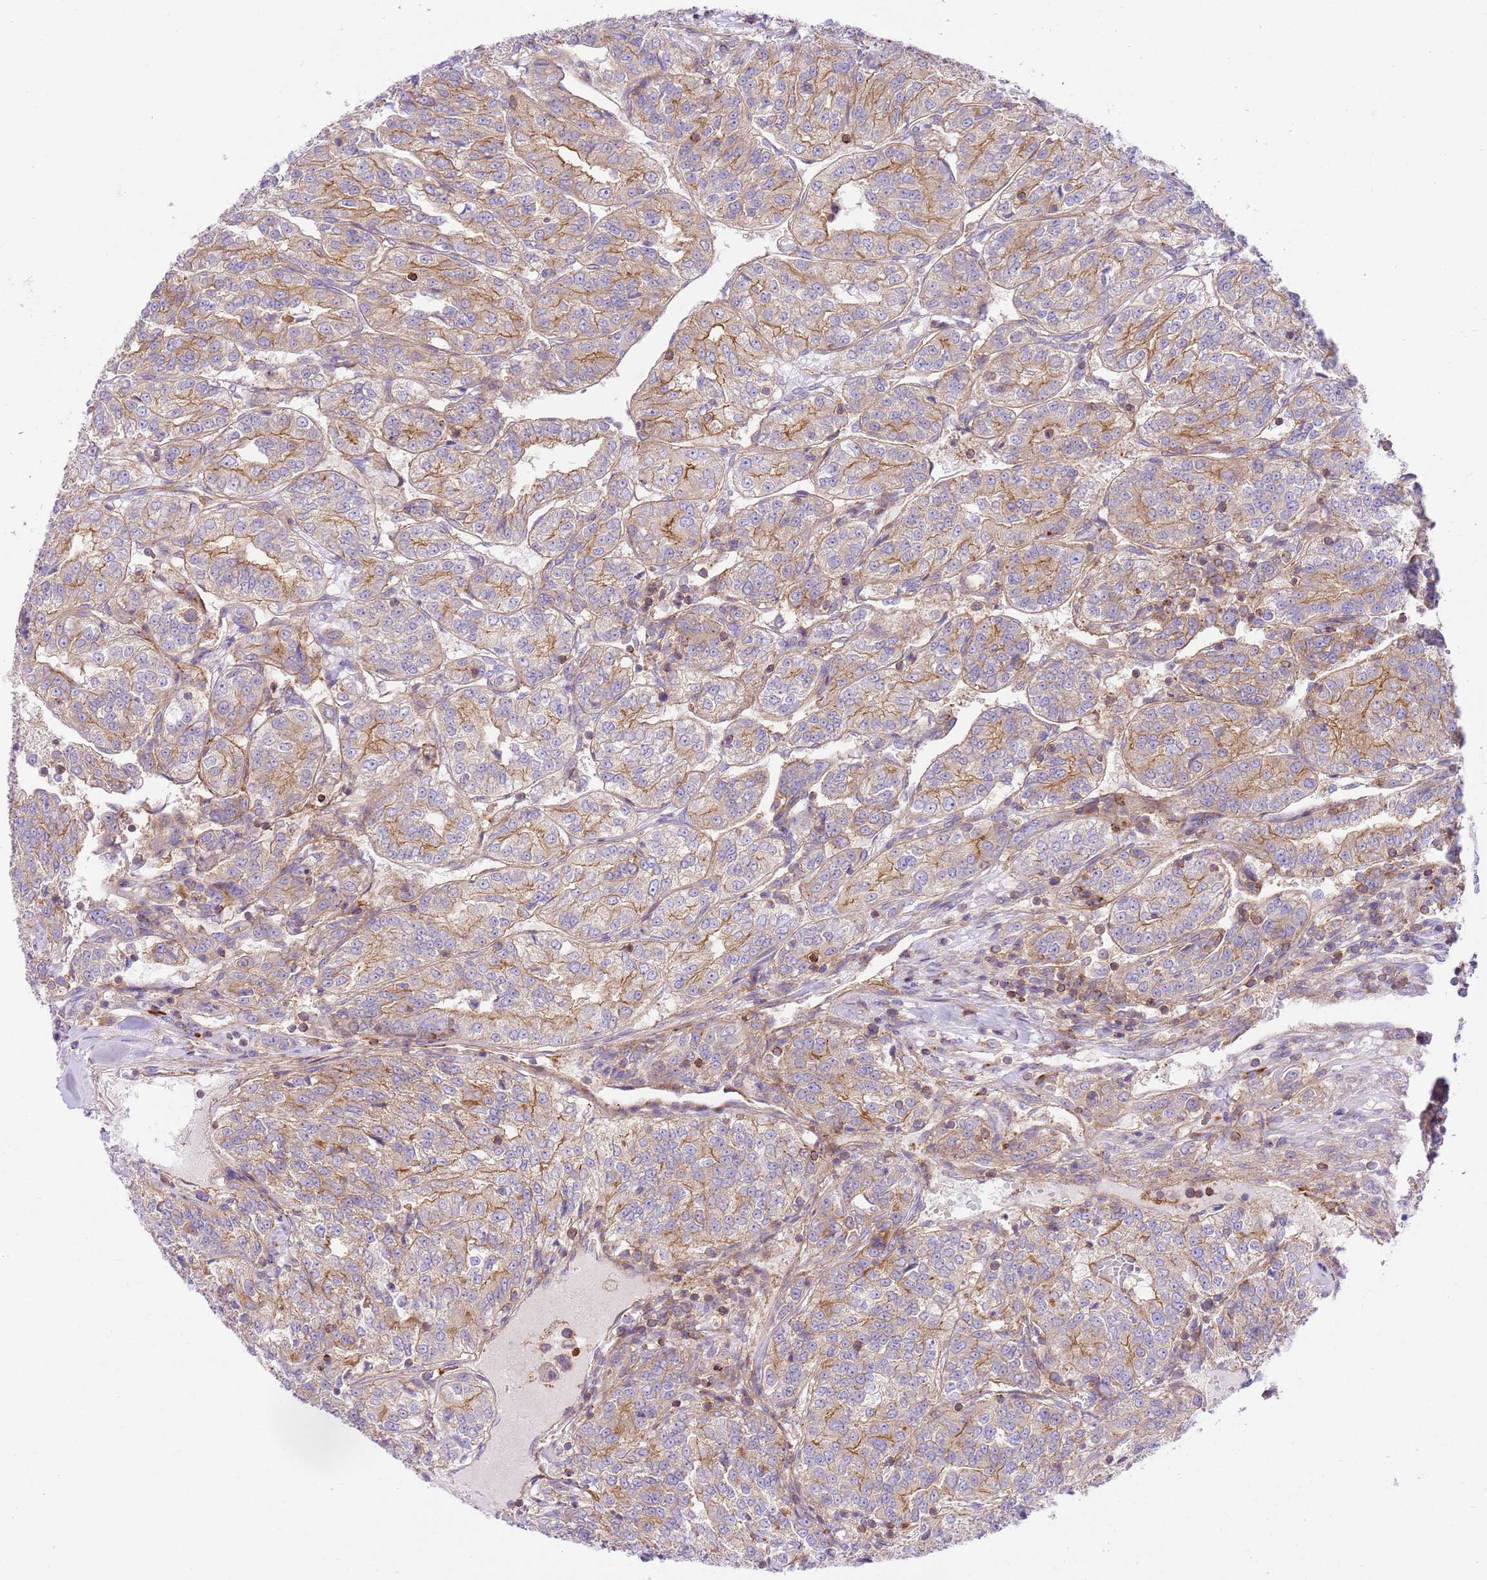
{"staining": {"intensity": "weak", "quantity": "25%-75%", "location": "cytoplasmic/membranous"}, "tissue": "renal cancer", "cell_type": "Tumor cells", "image_type": "cancer", "snomed": [{"axis": "morphology", "description": "Adenocarcinoma, NOS"}, {"axis": "topography", "description": "Kidney"}], "caption": "A photomicrograph of renal cancer (adenocarcinoma) stained for a protein demonstrates weak cytoplasmic/membranous brown staining in tumor cells. (DAB (3,3'-diaminobenzidine) IHC with brightfield microscopy, high magnification).", "gene": "EFCAB8", "patient": {"sex": "female", "age": 63}}